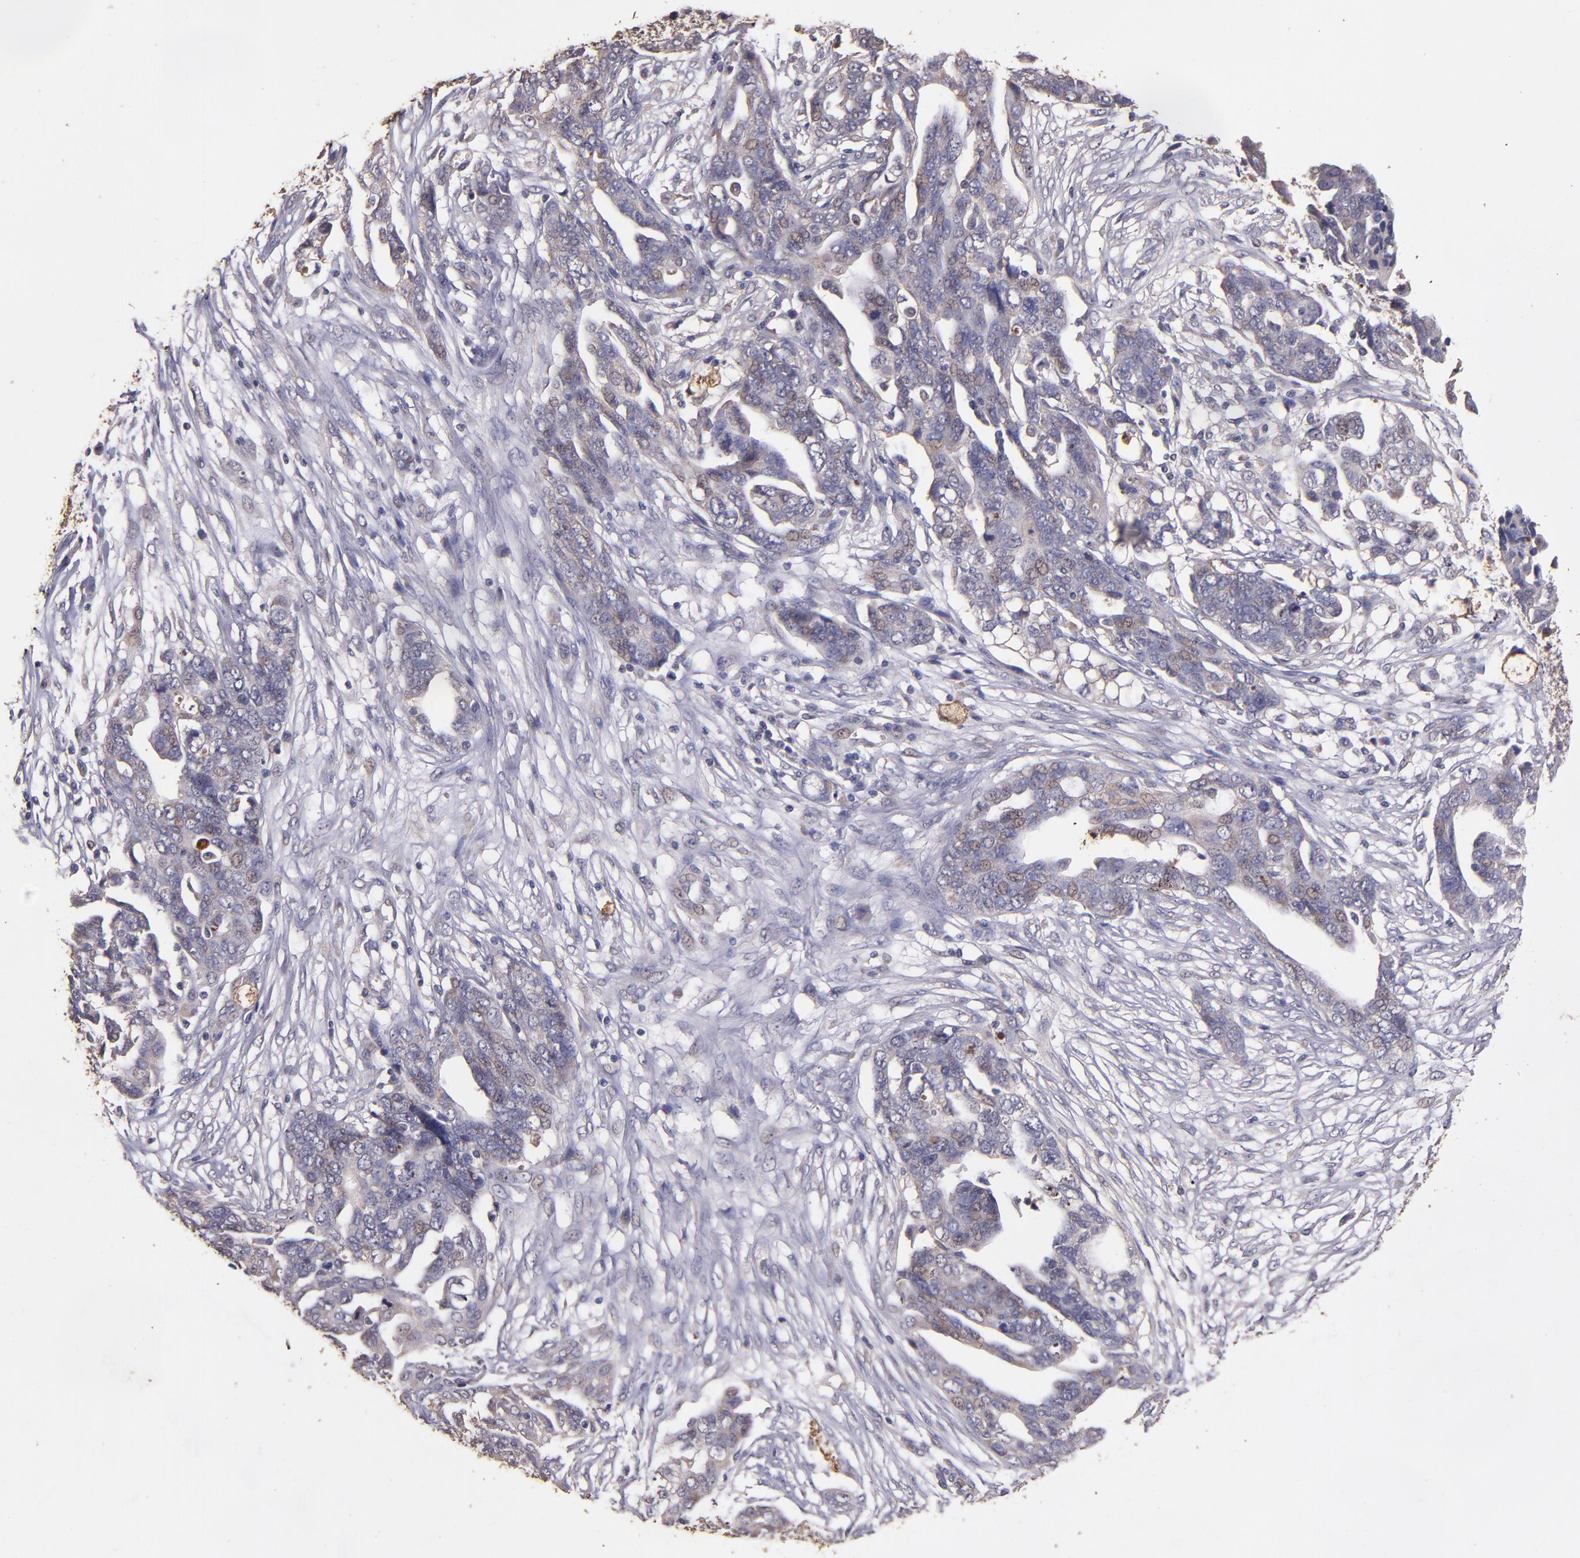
{"staining": {"intensity": "weak", "quantity": ">75%", "location": "cytoplasmic/membranous,nuclear"}, "tissue": "ovarian cancer", "cell_type": "Tumor cells", "image_type": "cancer", "snomed": [{"axis": "morphology", "description": "Normal tissue, NOS"}, {"axis": "morphology", "description": "Cystadenocarcinoma, serous, NOS"}, {"axis": "topography", "description": "Fallopian tube"}, {"axis": "topography", "description": "Ovary"}], "caption": "Protein staining exhibits weak cytoplasmic/membranous and nuclear expression in about >75% of tumor cells in ovarian serous cystadenocarcinoma. The protein is shown in brown color, while the nuclei are stained blue.", "gene": "HECTD1", "patient": {"sex": "female", "age": 56}}